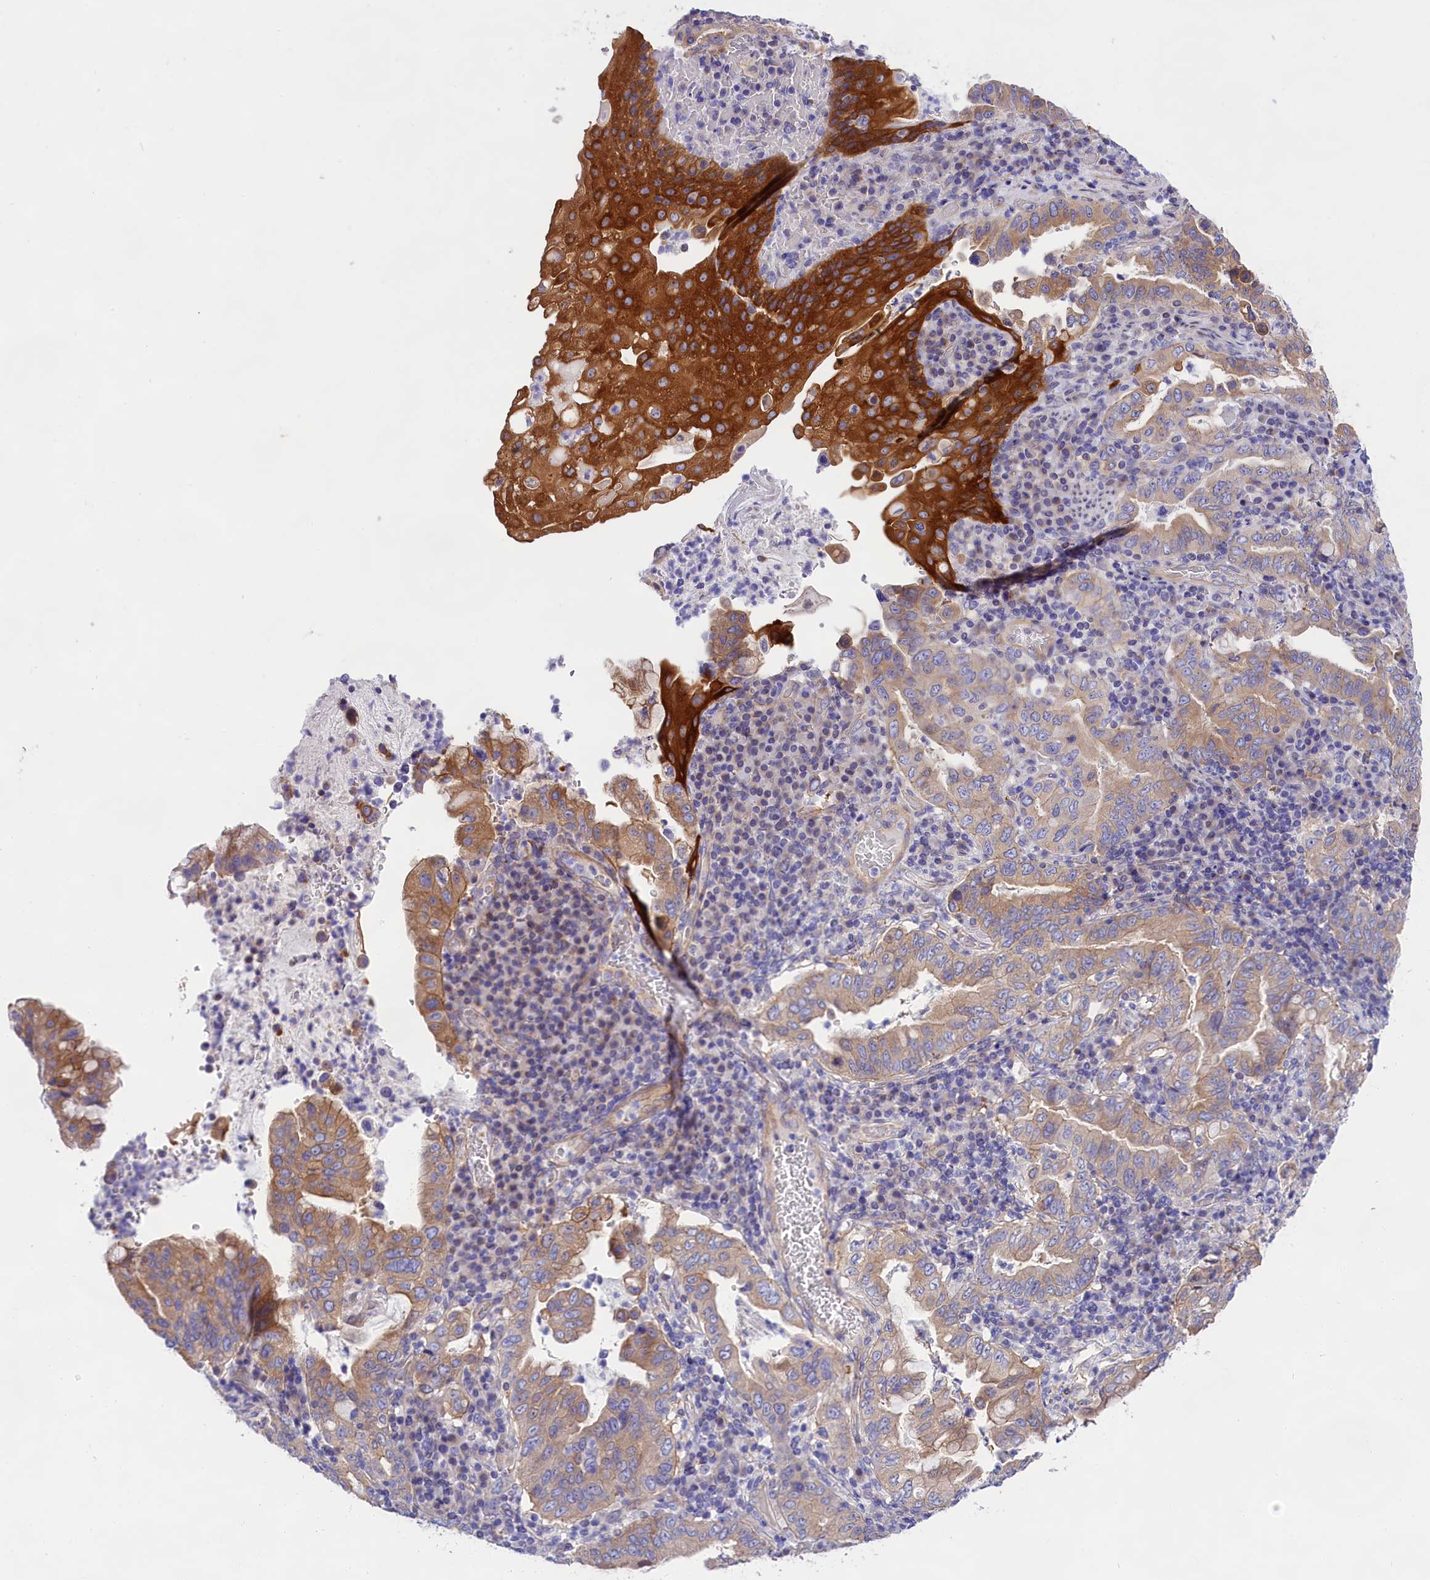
{"staining": {"intensity": "strong", "quantity": "<25%", "location": "cytoplasmic/membranous"}, "tissue": "stomach cancer", "cell_type": "Tumor cells", "image_type": "cancer", "snomed": [{"axis": "morphology", "description": "Normal tissue, NOS"}, {"axis": "morphology", "description": "Adenocarcinoma, NOS"}, {"axis": "topography", "description": "Esophagus"}, {"axis": "topography", "description": "Stomach, upper"}, {"axis": "topography", "description": "Peripheral nerve tissue"}], "caption": "IHC photomicrograph of adenocarcinoma (stomach) stained for a protein (brown), which displays medium levels of strong cytoplasmic/membranous expression in approximately <25% of tumor cells.", "gene": "PPP1R13L", "patient": {"sex": "male", "age": 62}}